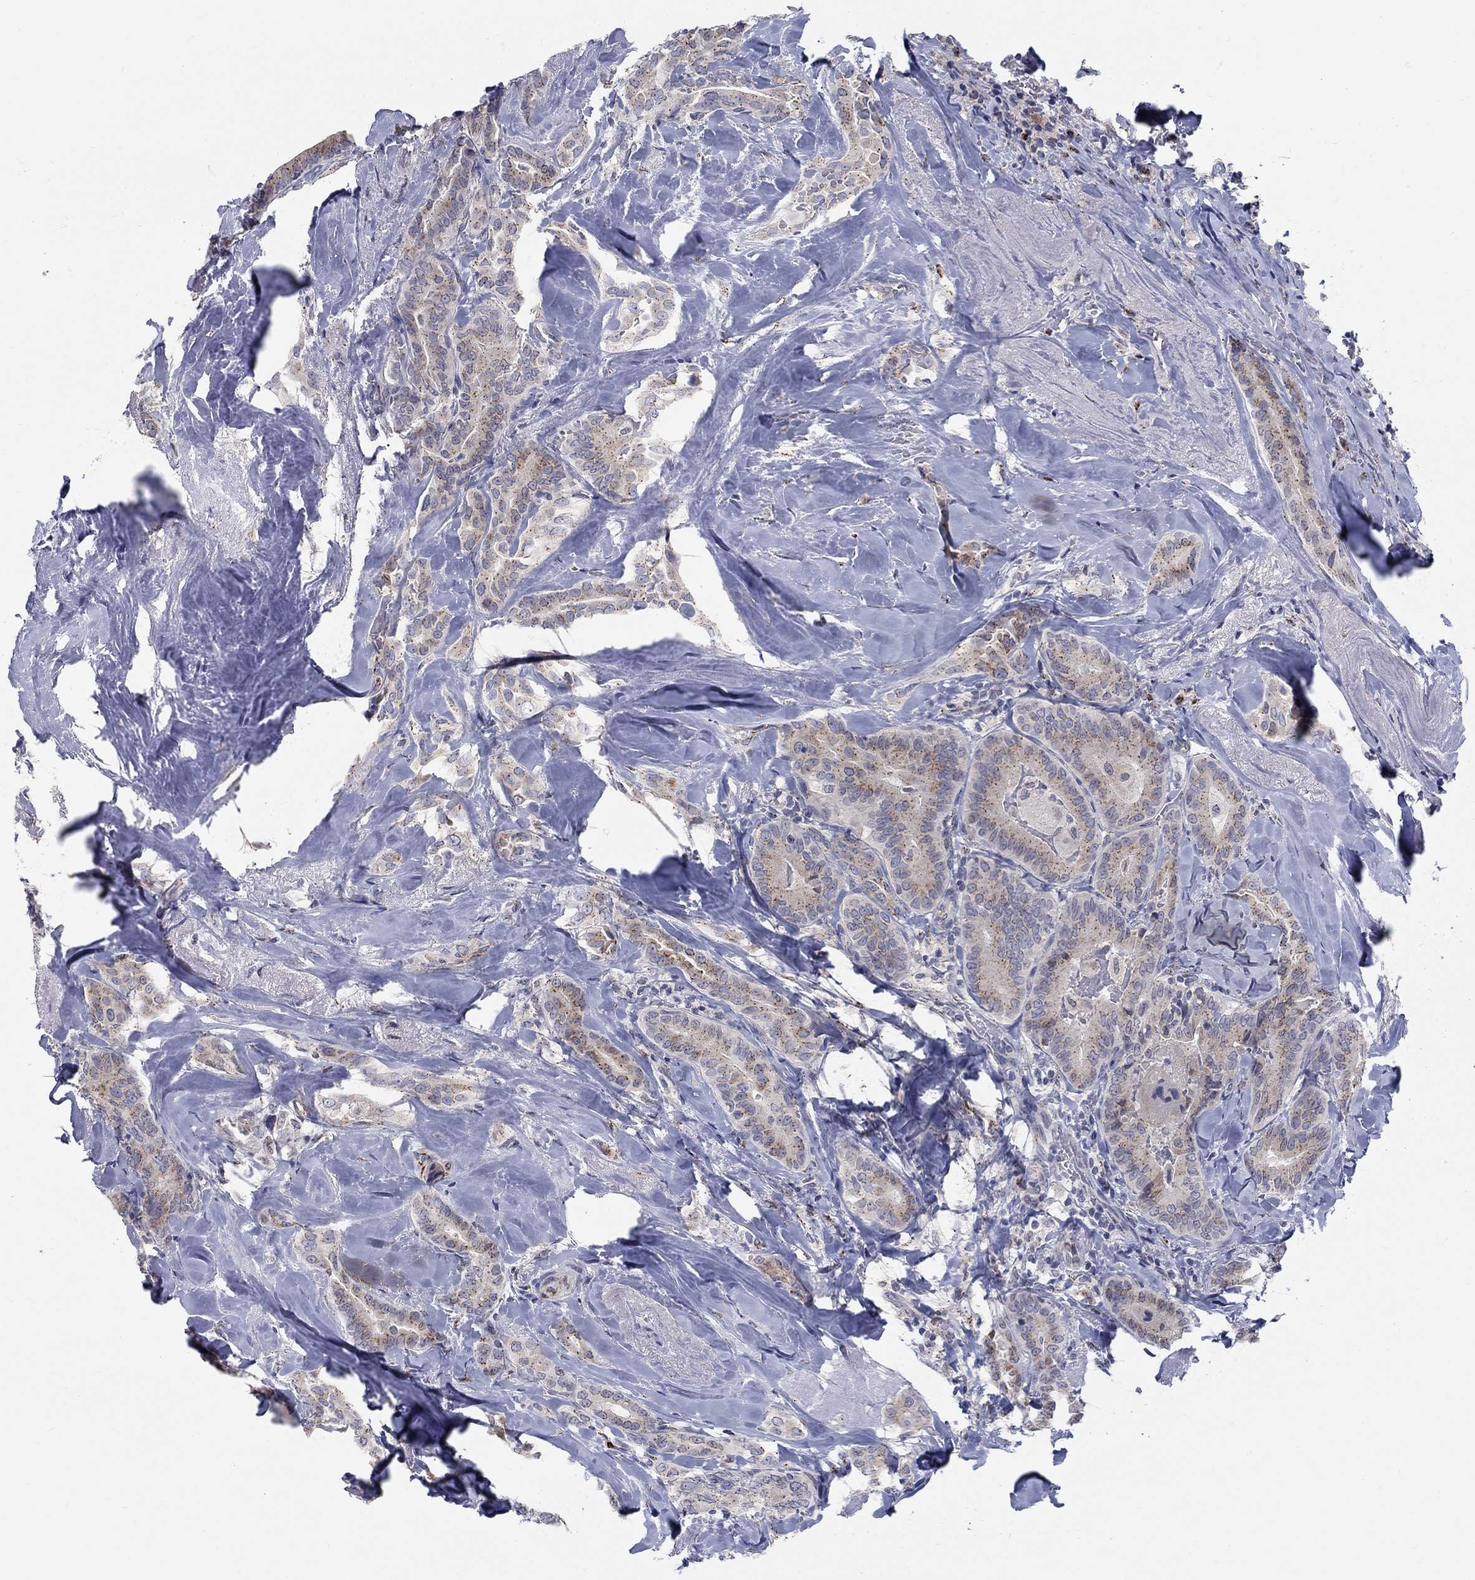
{"staining": {"intensity": "moderate", "quantity": "25%-75%", "location": "cytoplasmic/membranous"}, "tissue": "thyroid cancer", "cell_type": "Tumor cells", "image_type": "cancer", "snomed": [{"axis": "morphology", "description": "Papillary adenocarcinoma, NOS"}, {"axis": "topography", "description": "Thyroid gland"}], "caption": "Thyroid papillary adenocarcinoma was stained to show a protein in brown. There is medium levels of moderate cytoplasmic/membranous staining in approximately 25%-75% of tumor cells.", "gene": "PANK3", "patient": {"sex": "male", "age": 61}}